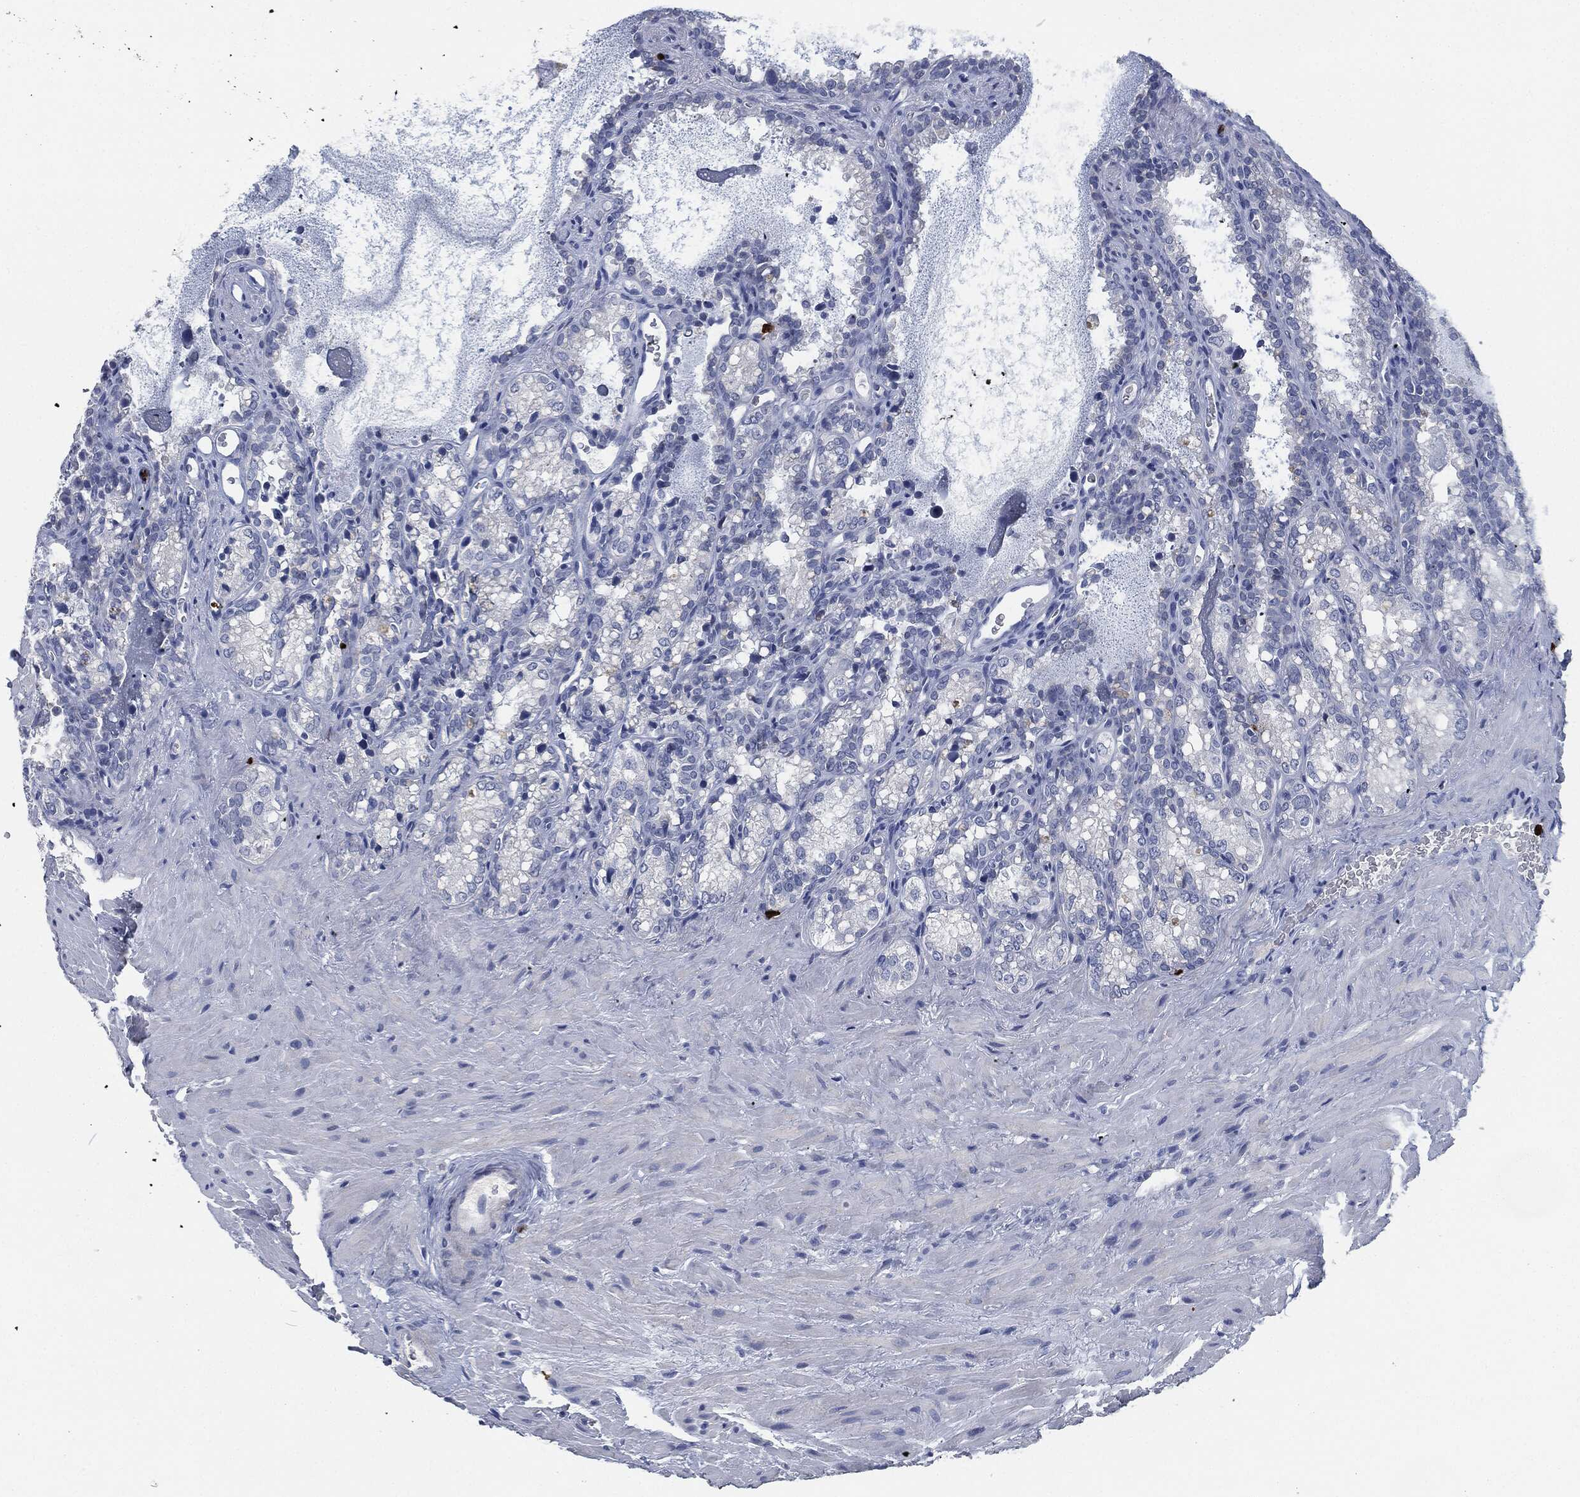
{"staining": {"intensity": "negative", "quantity": "none", "location": "none"}, "tissue": "seminal vesicle", "cell_type": "Glandular cells", "image_type": "normal", "snomed": [{"axis": "morphology", "description": "Normal tissue, NOS"}, {"axis": "topography", "description": "Seminal veicle"}], "caption": "IHC micrograph of normal seminal vesicle: human seminal vesicle stained with DAB shows no significant protein positivity in glandular cells.", "gene": "MPO", "patient": {"sex": "male", "age": 68}}